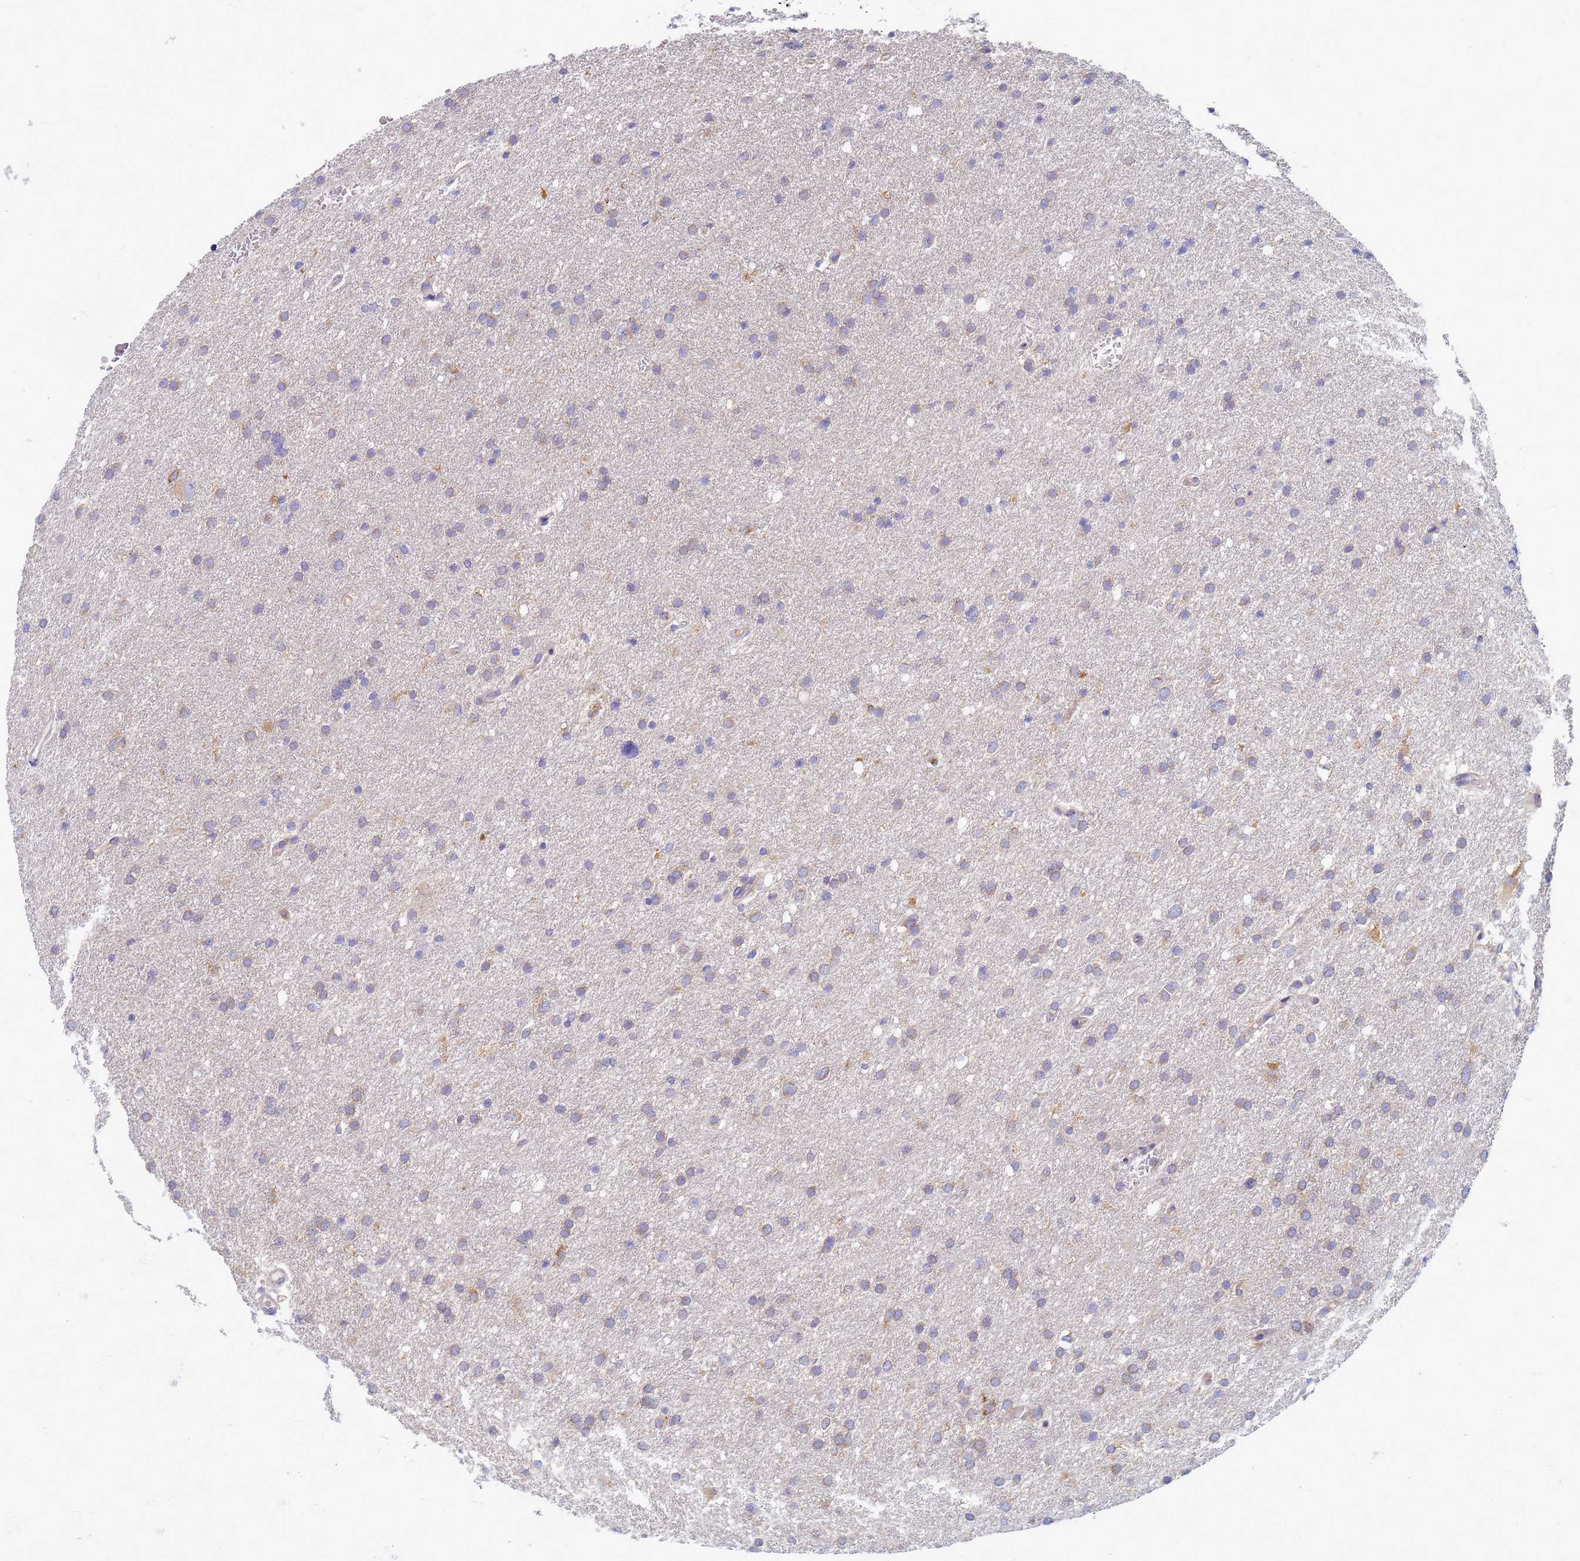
{"staining": {"intensity": "weak", "quantity": "<25%", "location": "cytoplasmic/membranous"}, "tissue": "glioma", "cell_type": "Tumor cells", "image_type": "cancer", "snomed": [{"axis": "morphology", "description": "Glioma, malignant, High grade"}, {"axis": "topography", "description": "Cerebral cortex"}], "caption": "The micrograph shows no staining of tumor cells in malignant glioma (high-grade).", "gene": "EEA1", "patient": {"sex": "female", "age": 36}}